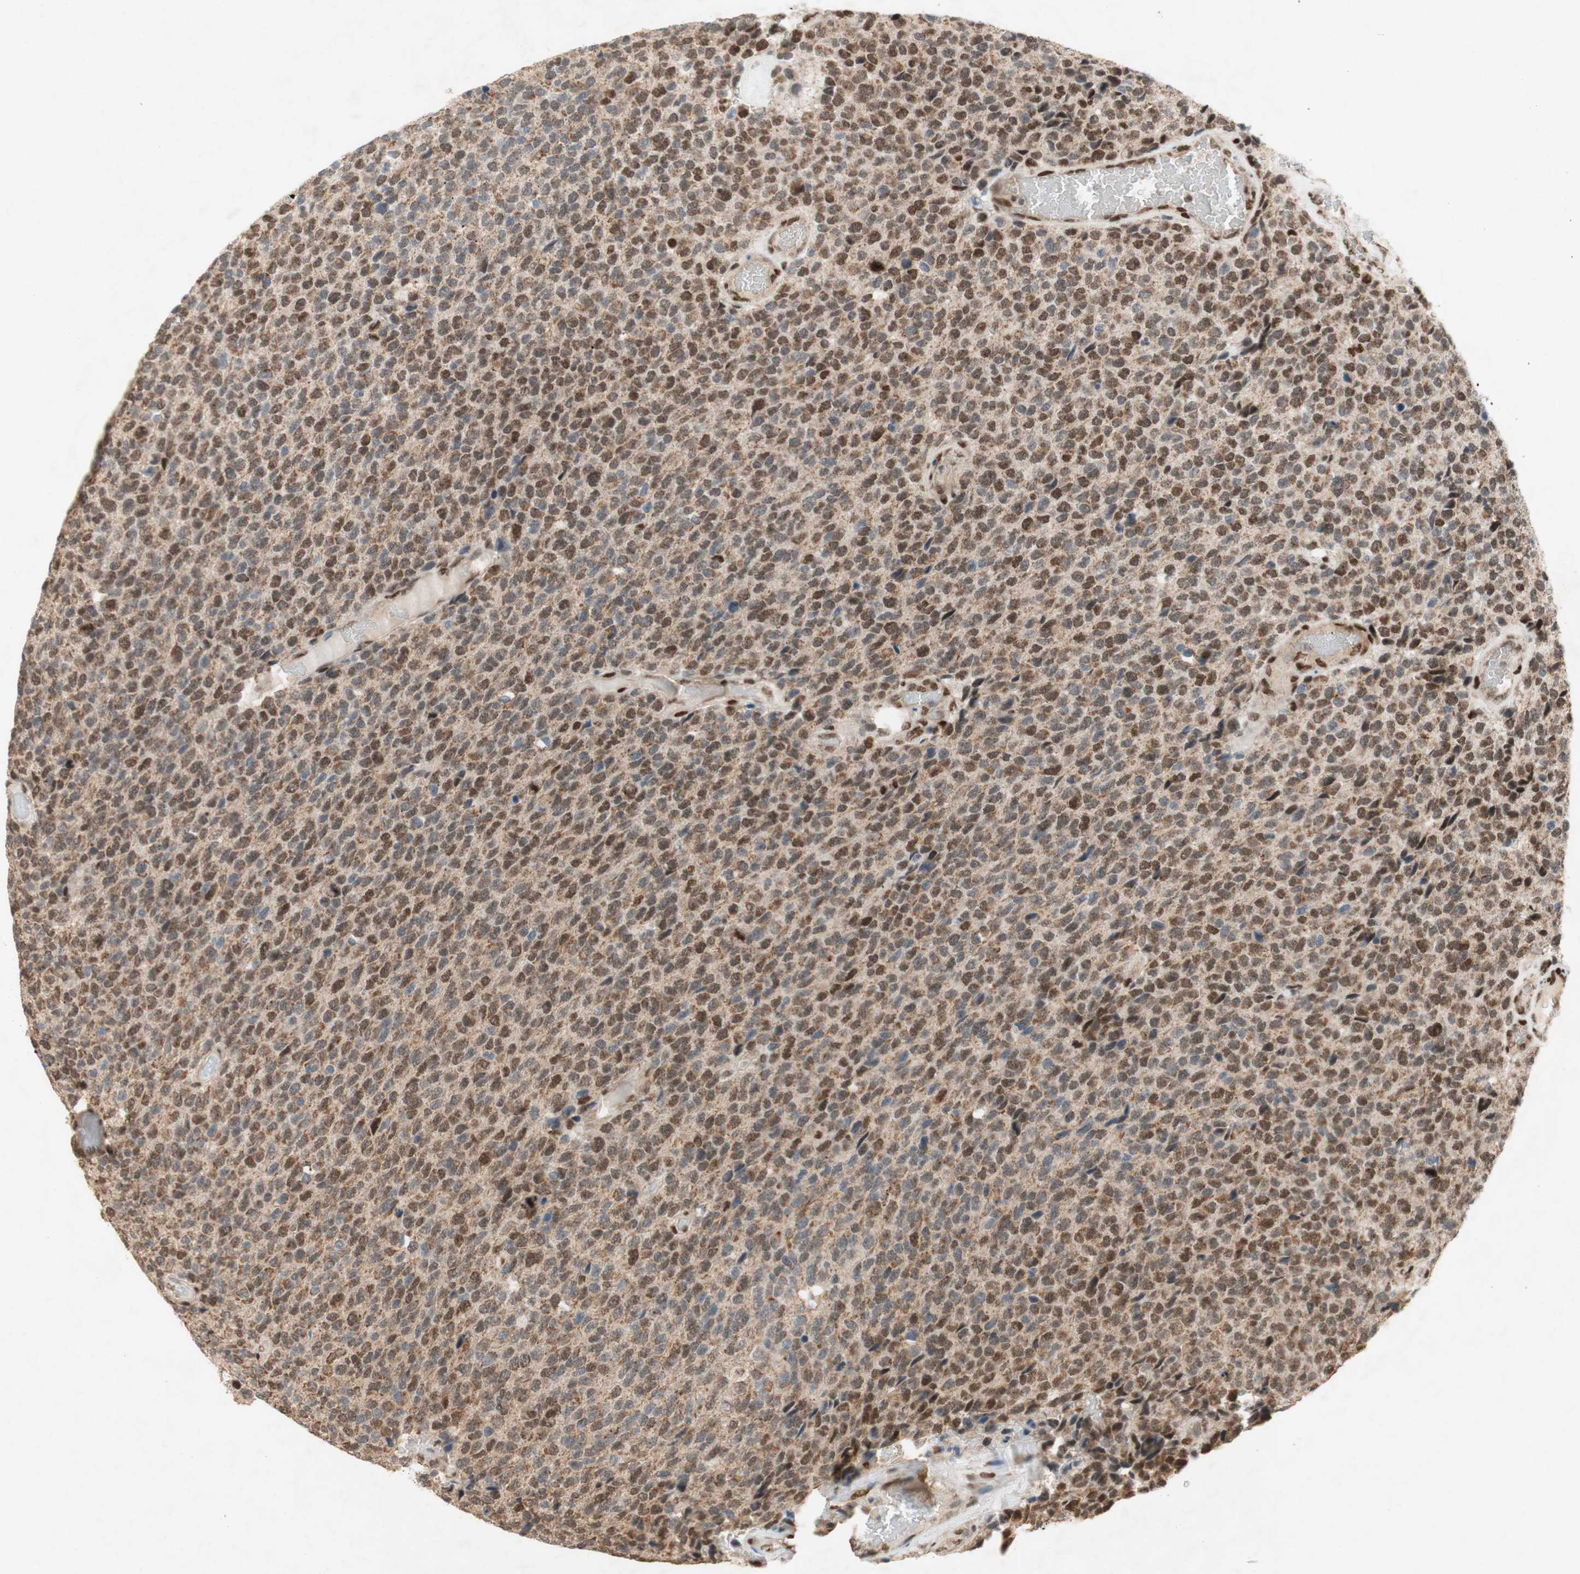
{"staining": {"intensity": "moderate", "quantity": ">75%", "location": "nuclear"}, "tissue": "glioma", "cell_type": "Tumor cells", "image_type": "cancer", "snomed": [{"axis": "morphology", "description": "Glioma, malignant, High grade"}, {"axis": "topography", "description": "pancreas cauda"}], "caption": "Human malignant high-grade glioma stained for a protein (brown) demonstrates moderate nuclear positive positivity in approximately >75% of tumor cells.", "gene": "DNMT3A", "patient": {"sex": "male", "age": 60}}